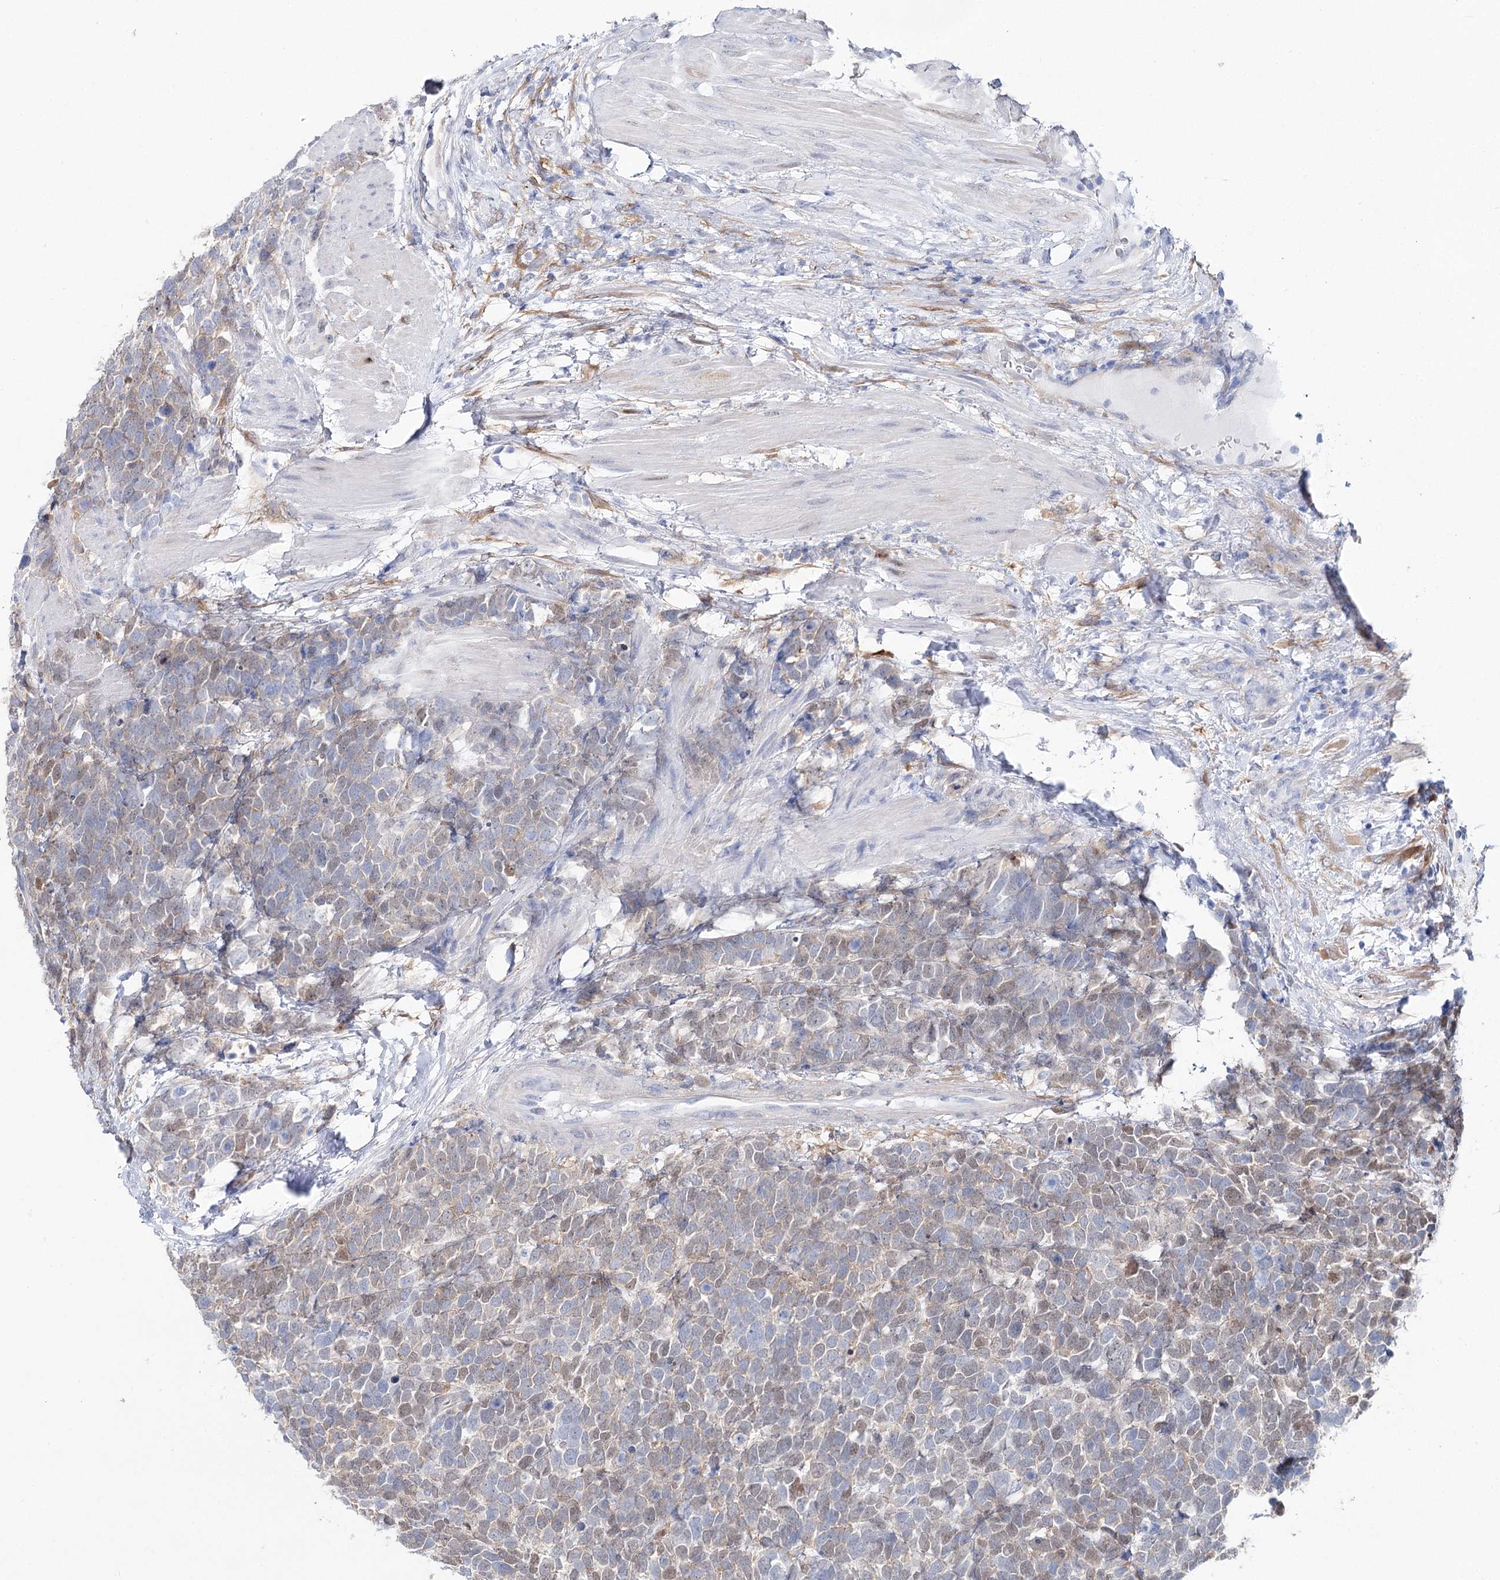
{"staining": {"intensity": "weak", "quantity": "<25%", "location": "nuclear"}, "tissue": "urothelial cancer", "cell_type": "Tumor cells", "image_type": "cancer", "snomed": [{"axis": "morphology", "description": "Urothelial carcinoma, High grade"}, {"axis": "topography", "description": "Urinary bladder"}], "caption": "This photomicrograph is of urothelial carcinoma (high-grade) stained with immunohistochemistry (IHC) to label a protein in brown with the nuclei are counter-stained blue. There is no expression in tumor cells.", "gene": "UGDH", "patient": {"sex": "female", "age": 82}}